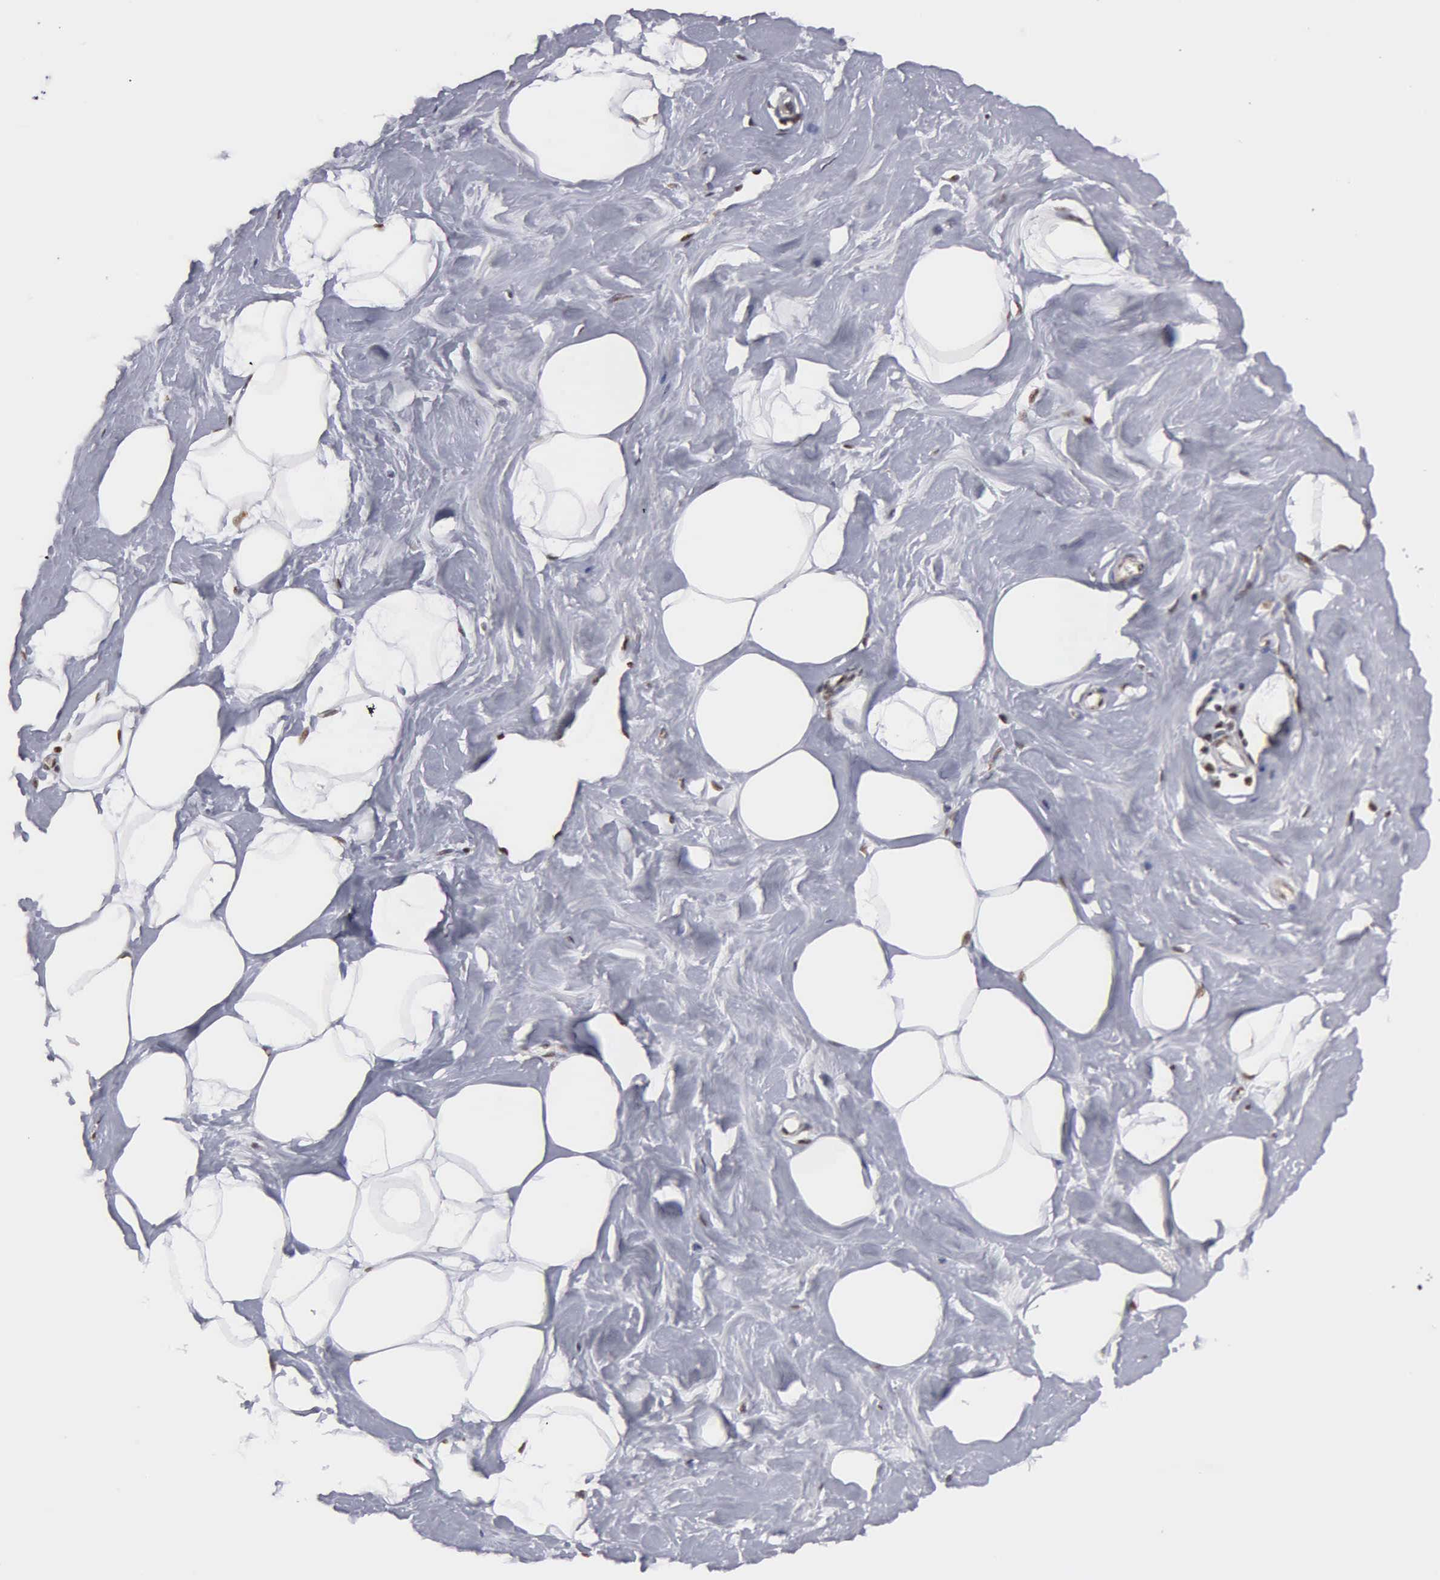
{"staining": {"intensity": "moderate", "quantity": ">75%", "location": "nuclear"}, "tissue": "adipose tissue", "cell_type": "Adipocytes", "image_type": "normal", "snomed": [{"axis": "morphology", "description": "Normal tissue, NOS"}, {"axis": "topography", "description": "Breast"}], "caption": "Immunohistochemistry micrograph of unremarkable adipose tissue: adipose tissue stained using immunohistochemistry exhibits medium levels of moderate protein expression localized specifically in the nuclear of adipocytes, appearing as a nuclear brown color.", "gene": "GTF2A1", "patient": {"sex": "female", "age": 44}}